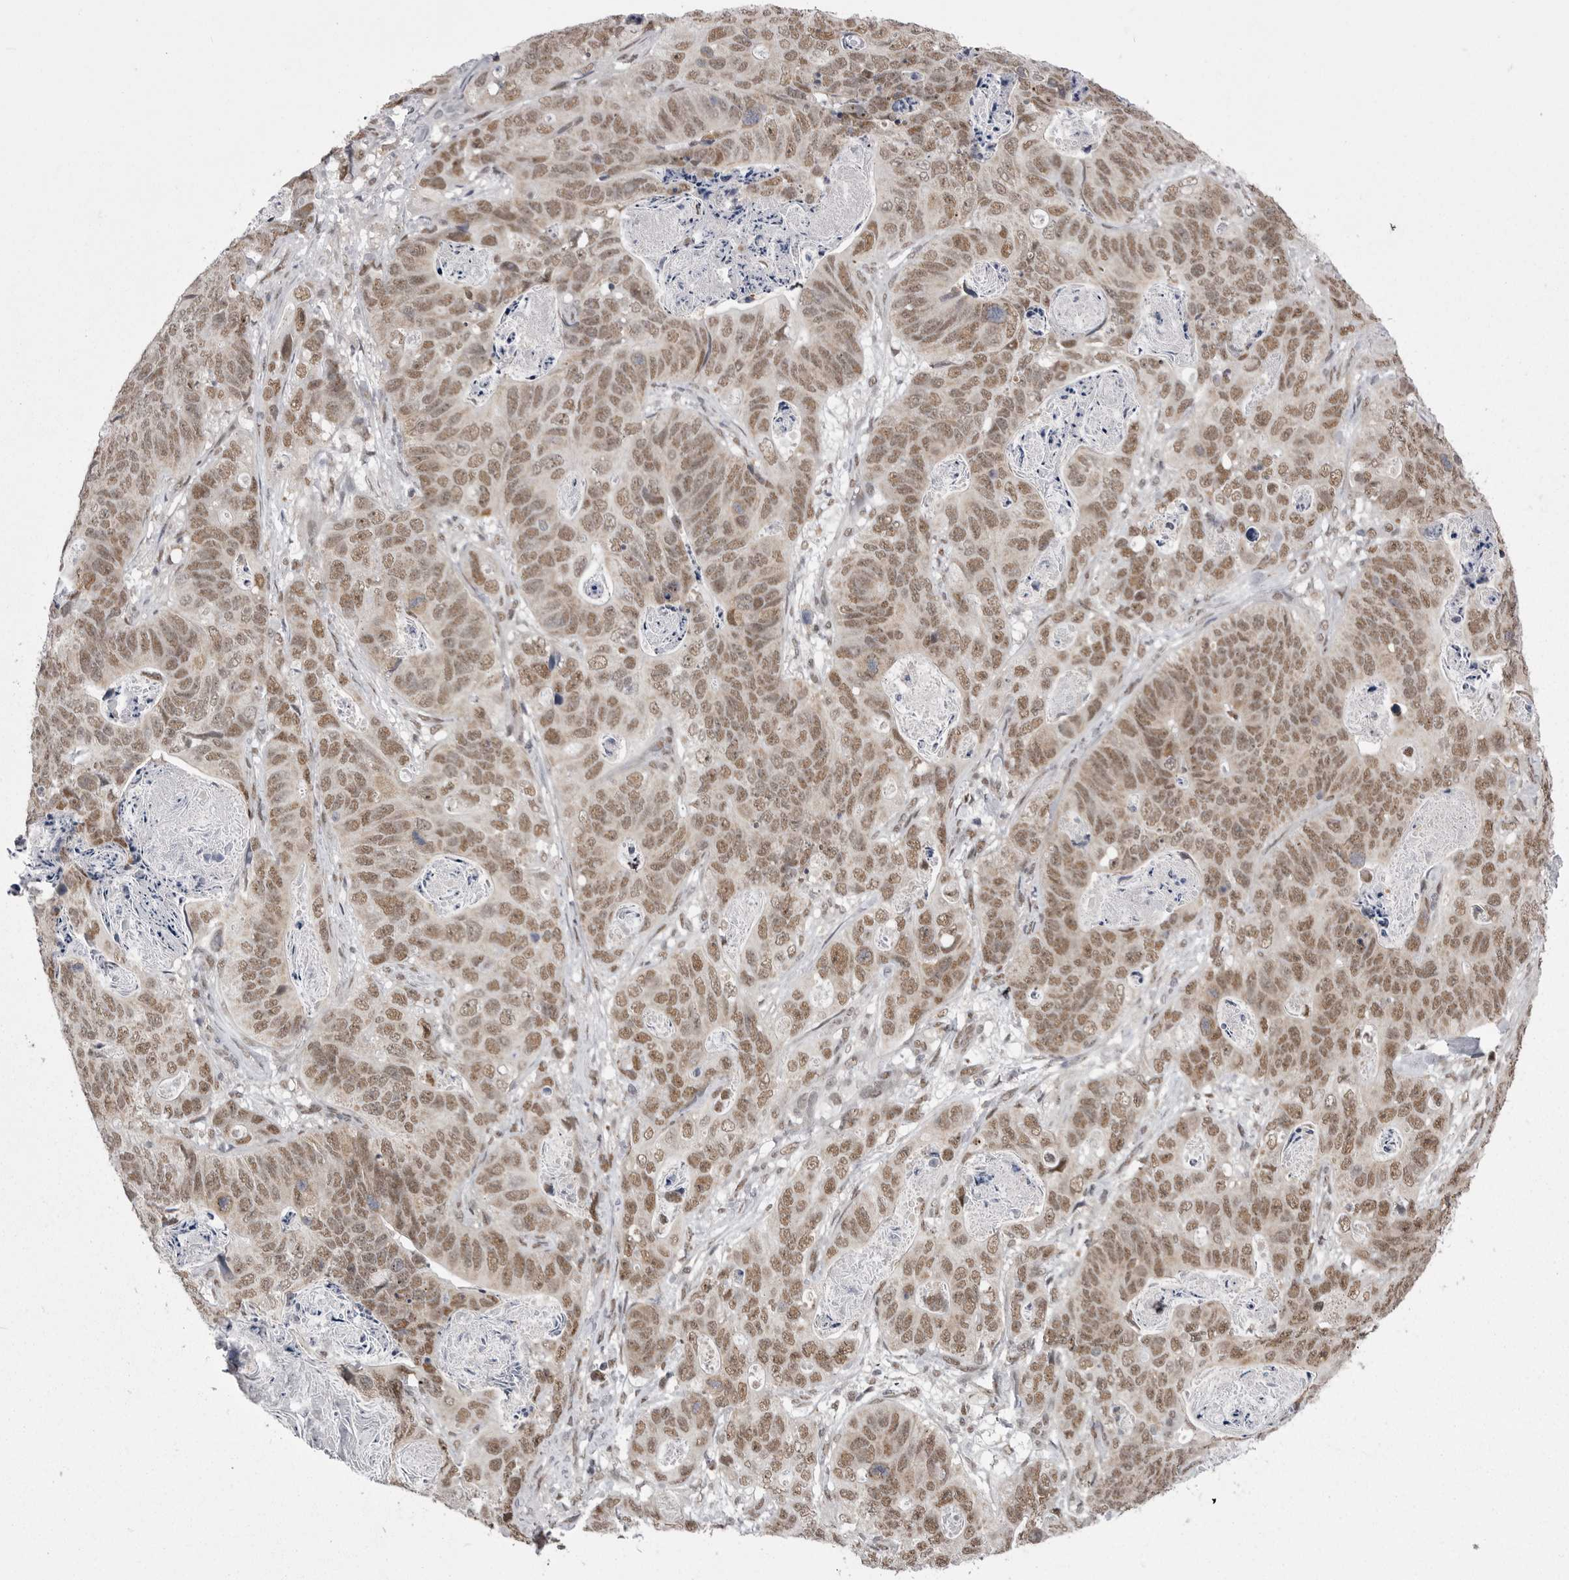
{"staining": {"intensity": "moderate", "quantity": ">75%", "location": "nuclear"}, "tissue": "stomach cancer", "cell_type": "Tumor cells", "image_type": "cancer", "snomed": [{"axis": "morphology", "description": "Normal tissue, NOS"}, {"axis": "morphology", "description": "Adenocarcinoma, NOS"}, {"axis": "topography", "description": "Stomach"}], "caption": "IHC (DAB) staining of stomach cancer demonstrates moderate nuclear protein expression in approximately >75% of tumor cells.", "gene": "MEPCE", "patient": {"sex": "female", "age": 89}}